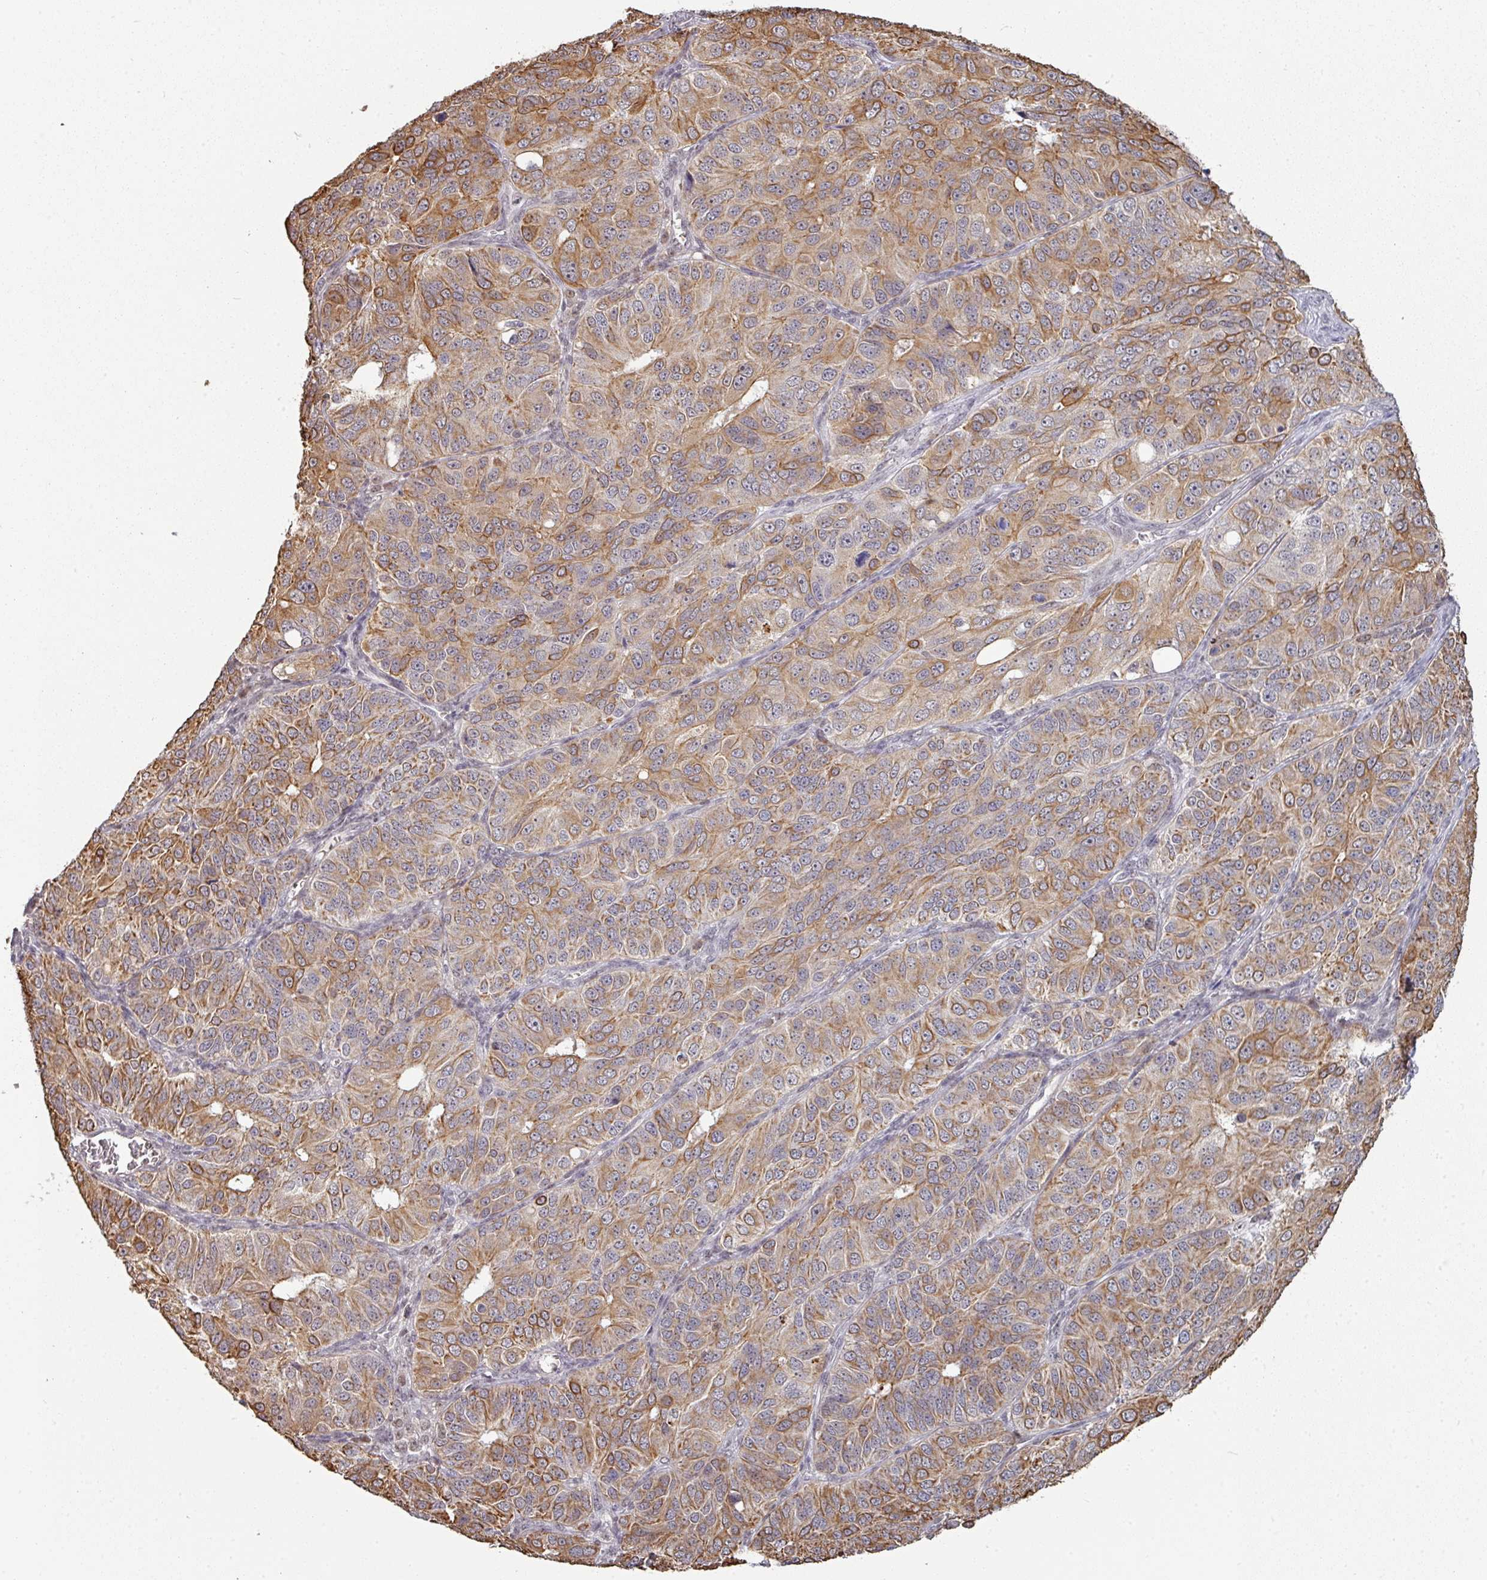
{"staining": {"intensity": "moderate", "quantity": "25%-75%", "location": "cytoplasmic/membranous"}, "tissue": "ovarian cancer", "cell_type": "Tumor cells", "image_type": "cancer", "snomed": [{"axis": "morphology", "description": "Carcinoma, endometroid"}, {"axis": "topography", "description": "Ovary"}], "caption": "Brown immunohistochemical staining in ovarian cancer (endometroid carcinoma) demonstrates moderate cytoplasmic/membranous staining in approximately 25%-75% of tumor cells.", "gene": "GTF2H3", "patient": {"sex": "female", "age": 51}}